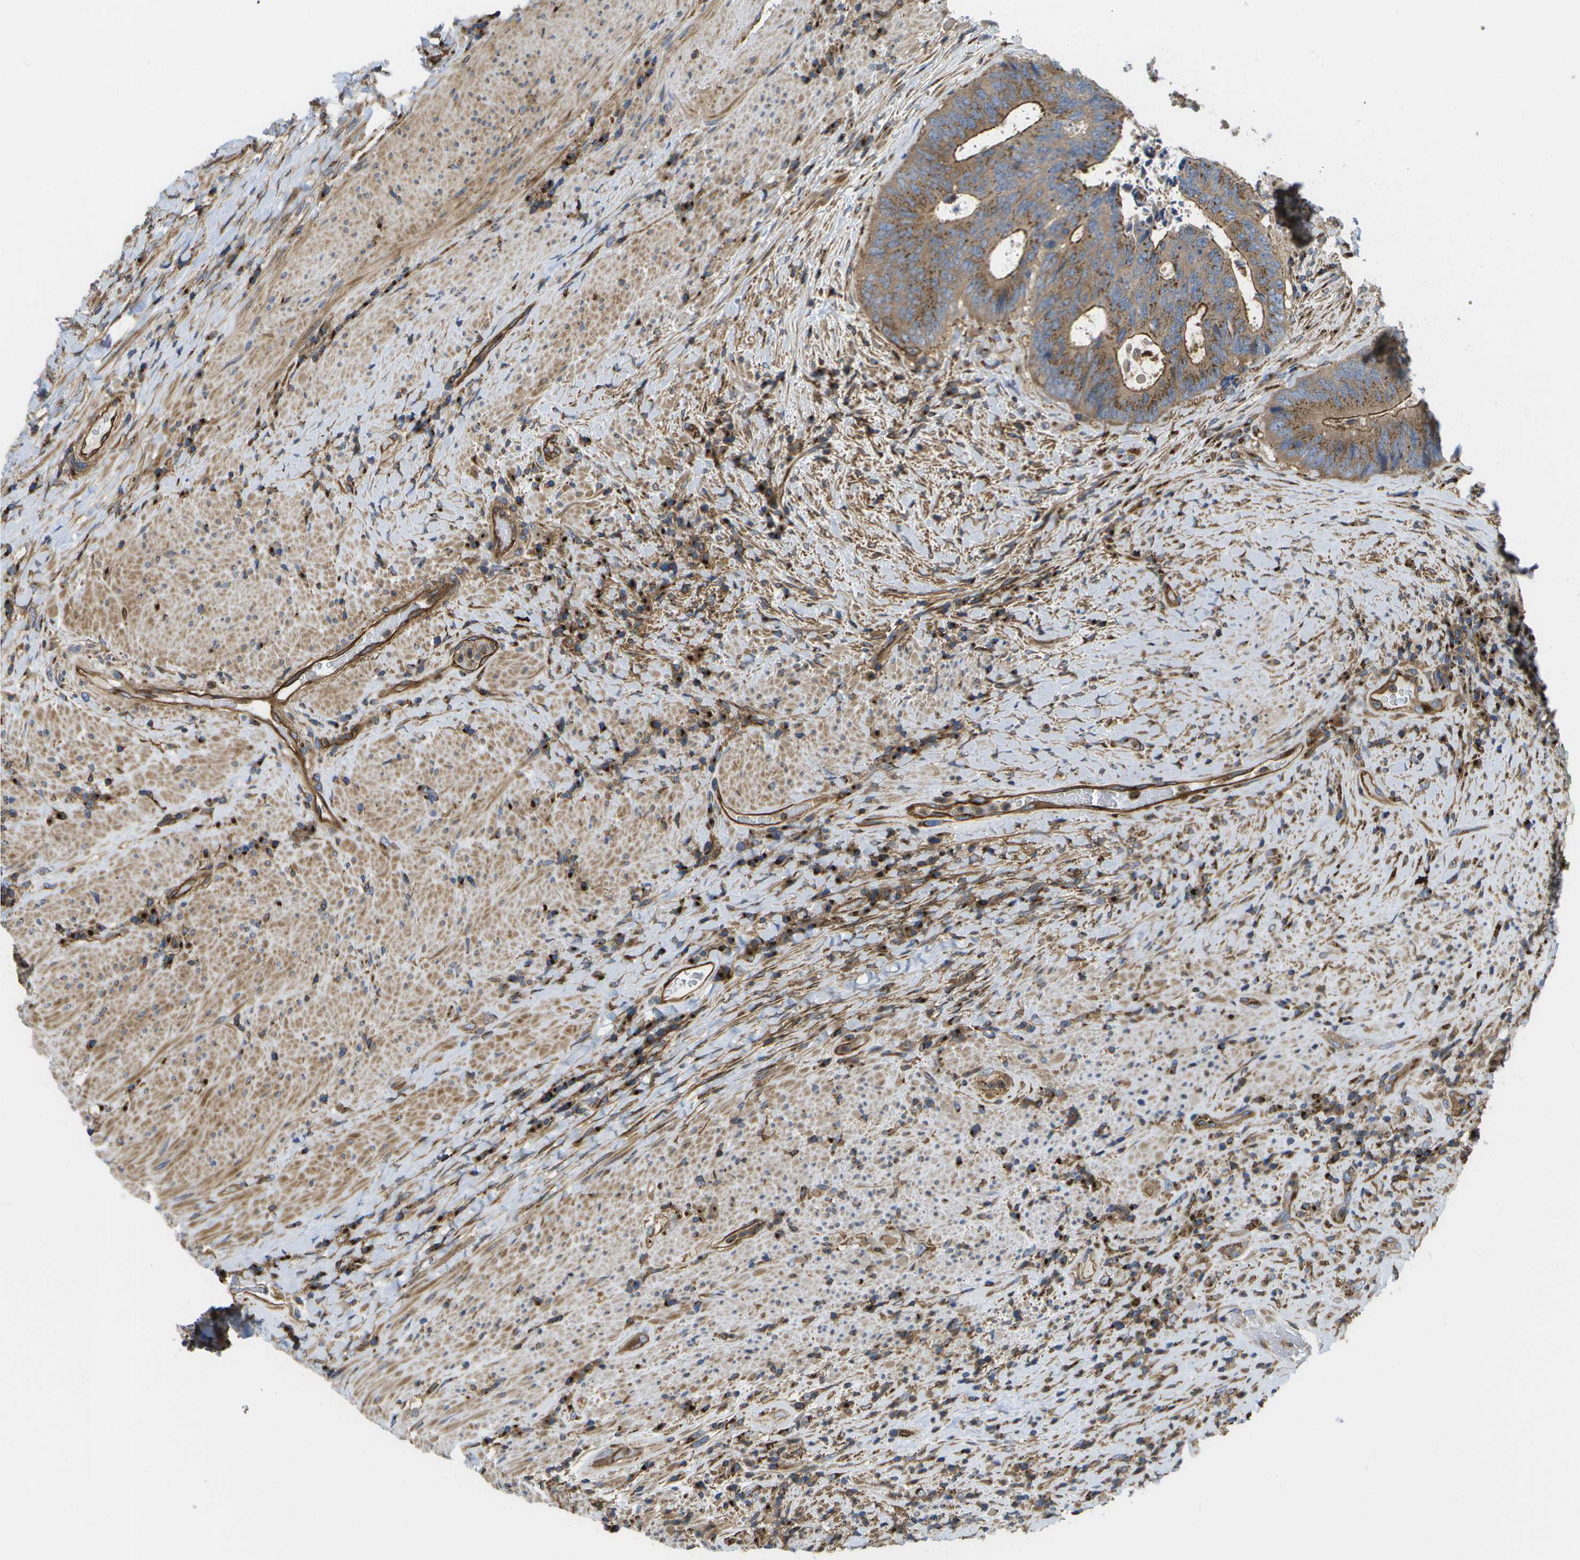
{"staining": {"intensity": "moderate", "quantity": ">75%", "location": "cytoplasmic/membranous"}, "tissue": "colorectal cancer", "cell_type": "Tumor cells", "image_type": "cancer", "snomed": [{"axis": "morphology", "description": "Adenocarcinoma, NOS"}, {"axis": "topography", "description": "Rectum"}], "caption": "Colorectal adenocarcinoma stained with a protein marker demonstrates moderate staining in tumor cells.", "gene": "BST2", "patient": {"sex": "male", "age": 72}}